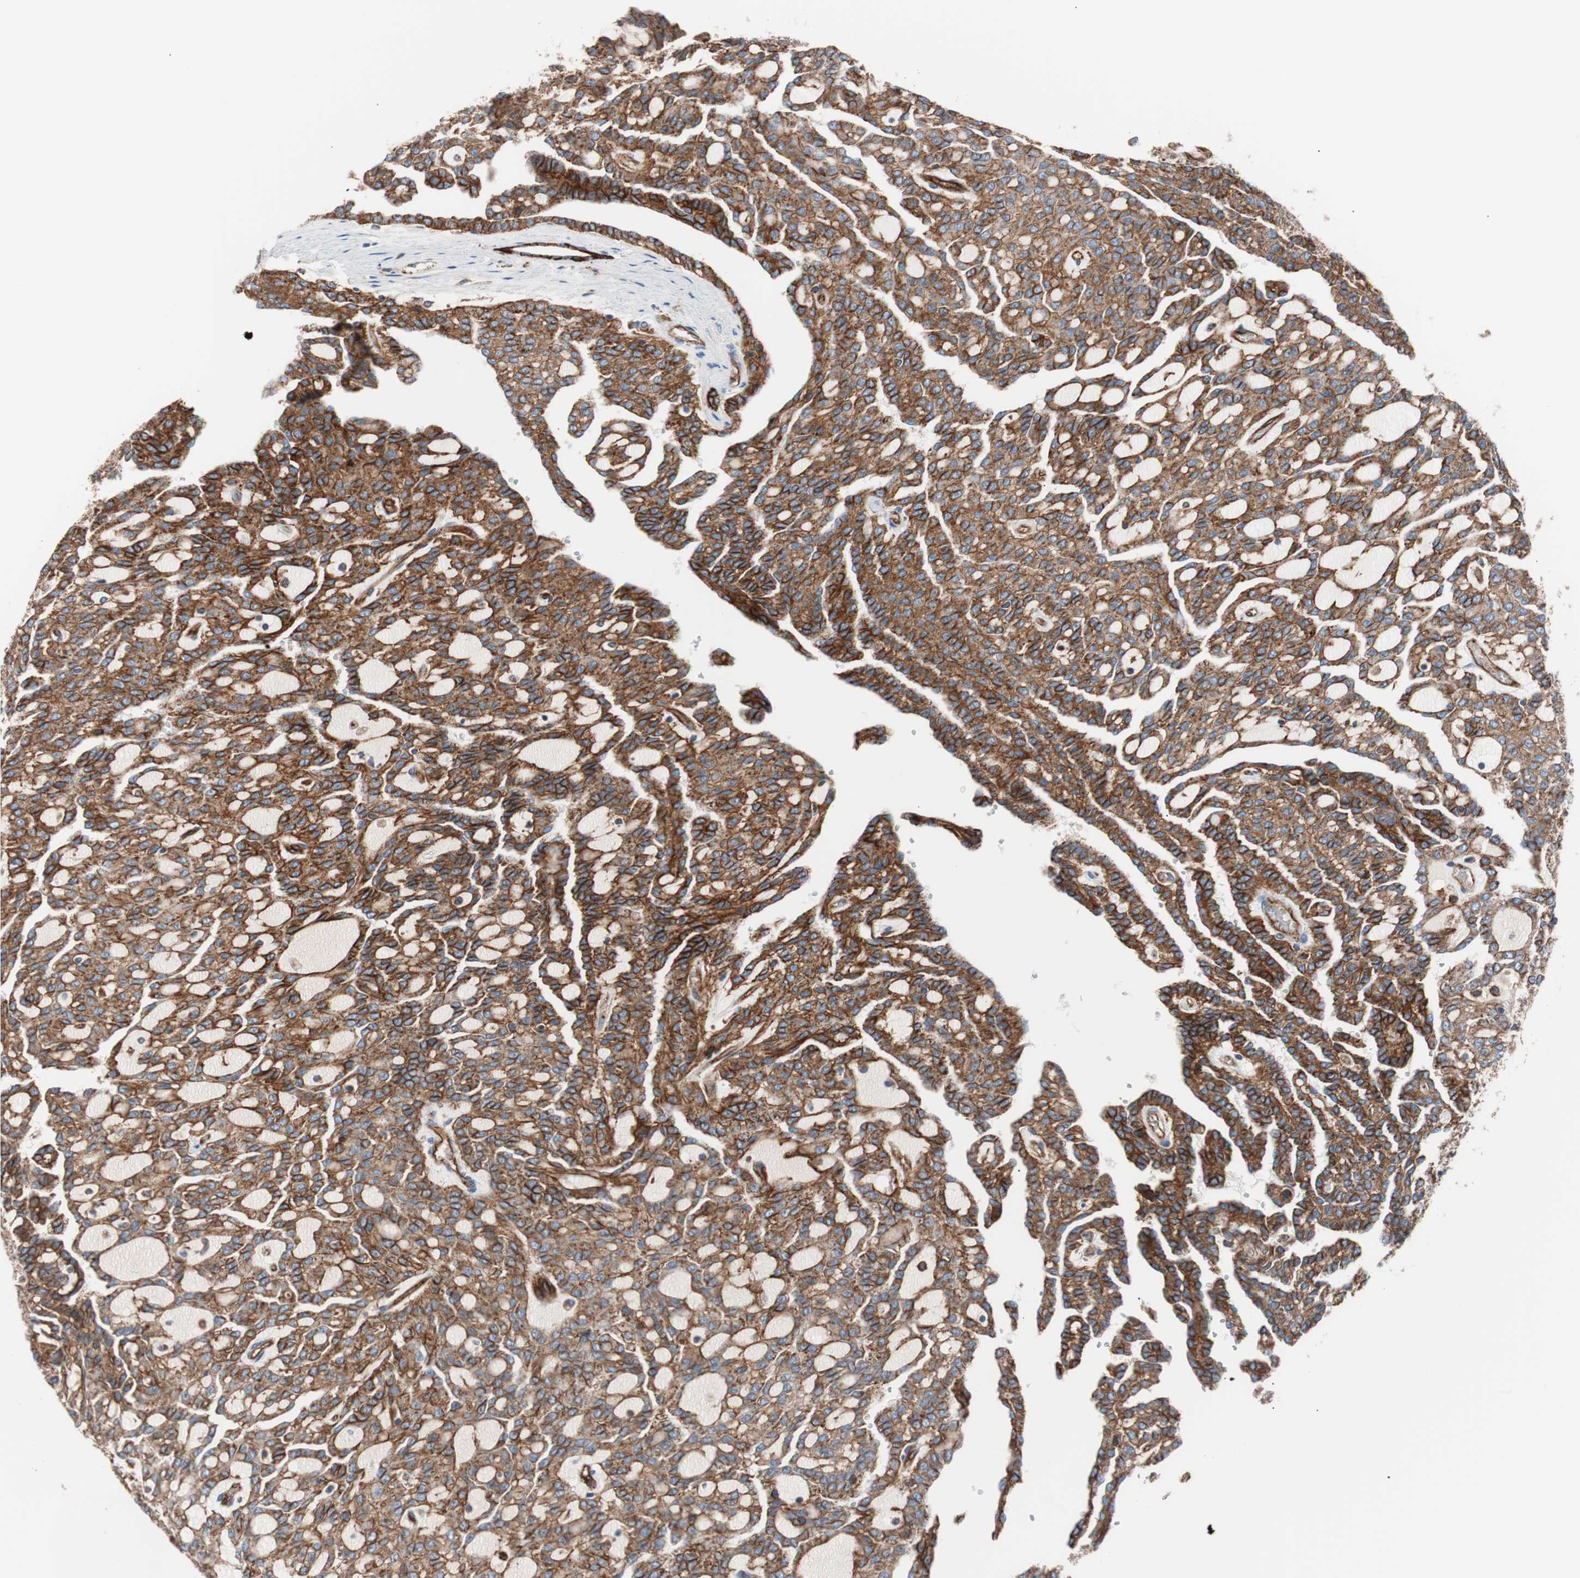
{"staining": {"intensity": "strong", "quantity": ">75%", "location": "cytoplasmic/membranous"}, "tissue": "renal cancer", "cell_type": "Tumor cells", "image_type": "cancer", "snomed": [{"axis": "morphology", "description": "Adenocarcinoma, NOS"}, {"axis": "topography", "description": "Kidney"}], "caption": "Renal adenocarcinoma stained with a protein marker shows strong staining in tumor cells.", "gene": "FLOT2", "patient": {"sex": "male", "age": 63}}